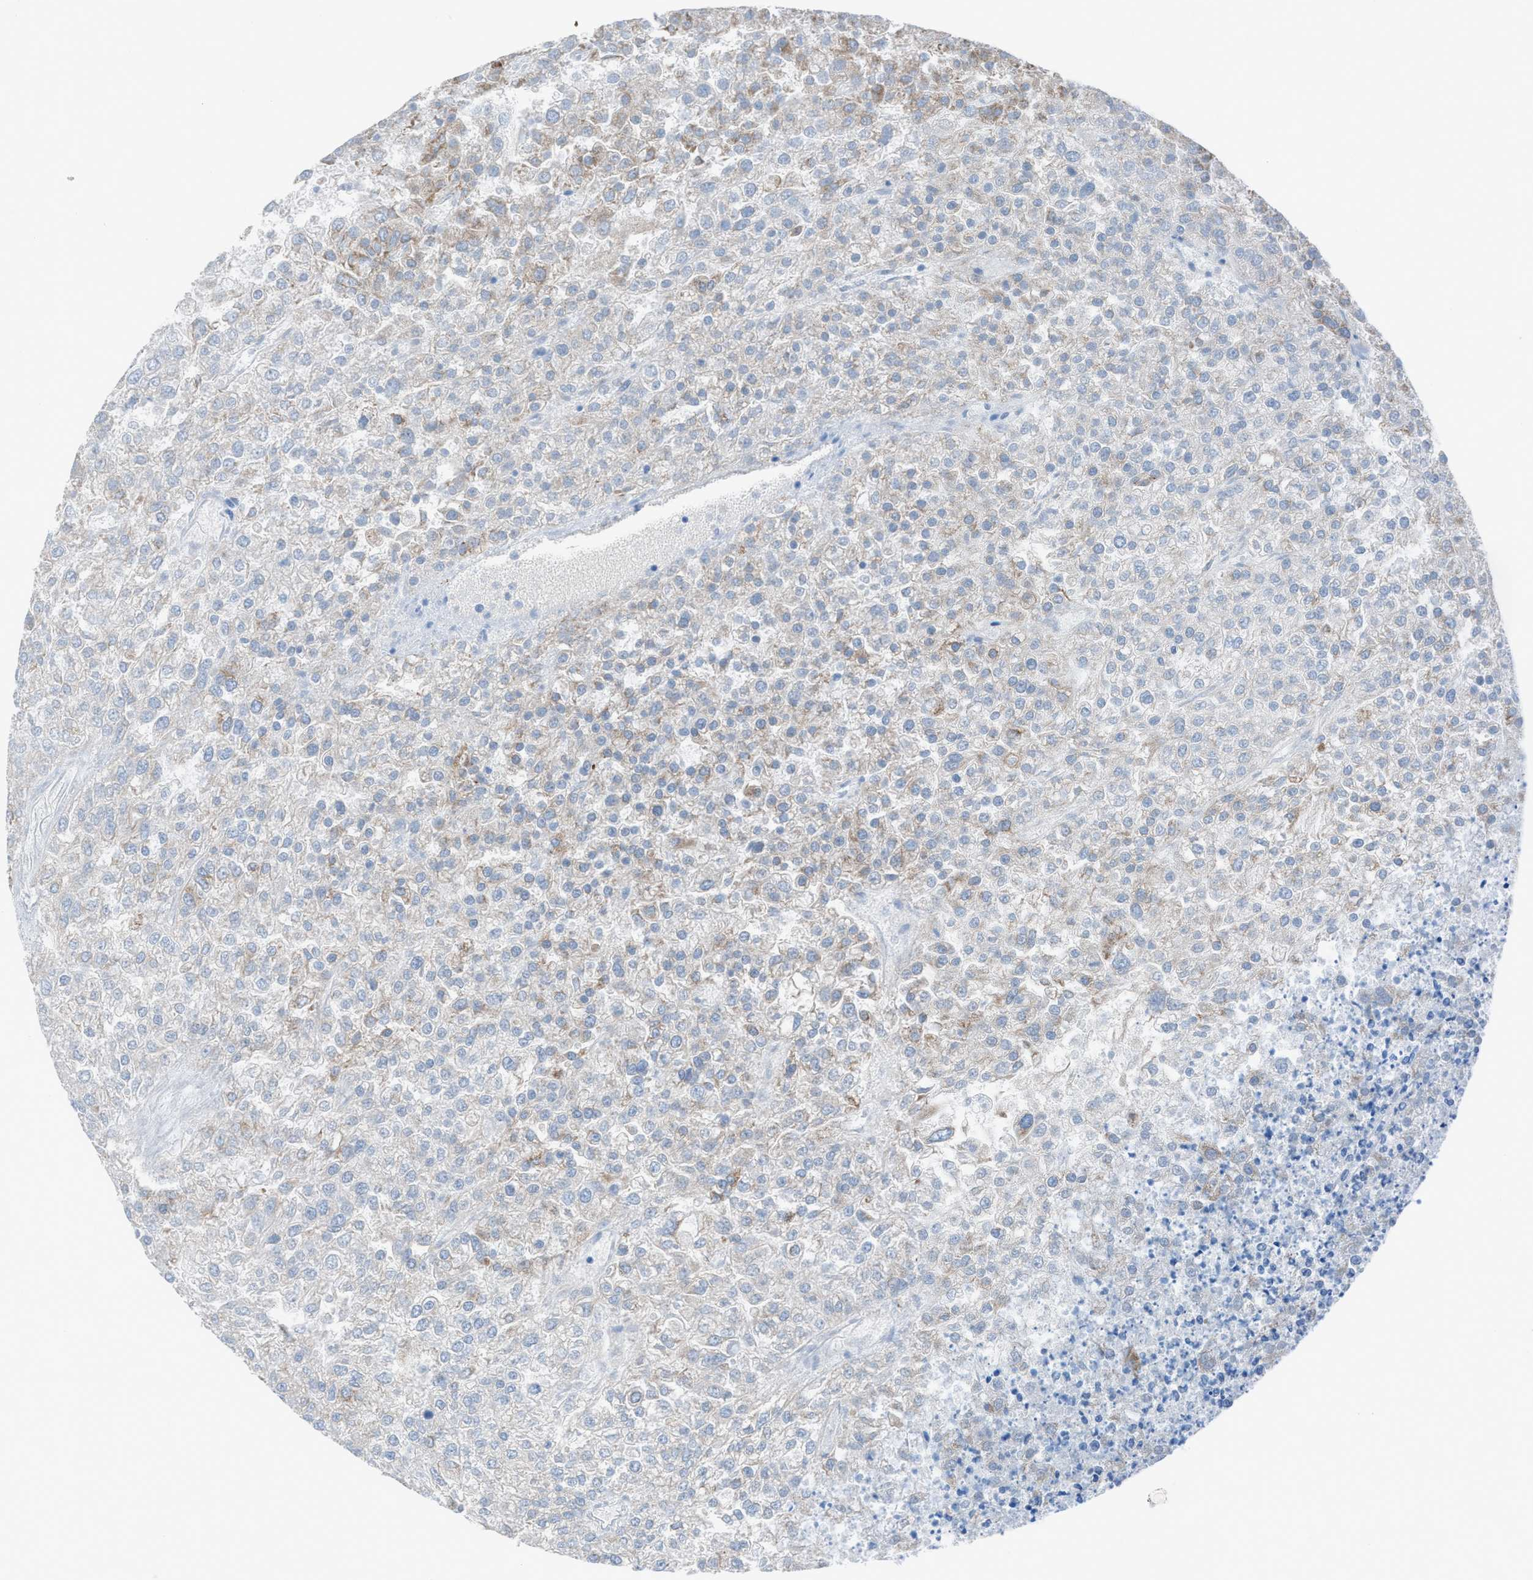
{"staining": {"intensity": "weak", "quantity": "<25%", "location": "cytoplasmic/membranous"}, "tissue": "renal cancer", "cell_type": "Tumor cells", "image_type": "cancer", "snomed": [{"axis": "morphology", "description": "Adenocarcinoma, NOS"}, {"axis": "topography", "description": "Kidney"}], "caption": "Immunohistochemistry (IHC) photomicrograph of human renal cancer stained for a protein (brown), which shows no positivity in tumor cells. Brightfield microscopy of IHC stained with DAB (brown) and hematoxylin (blue), captured at high magnification.", "gene": "CD1B", "patient": {"sex": "female", "age": 54}}